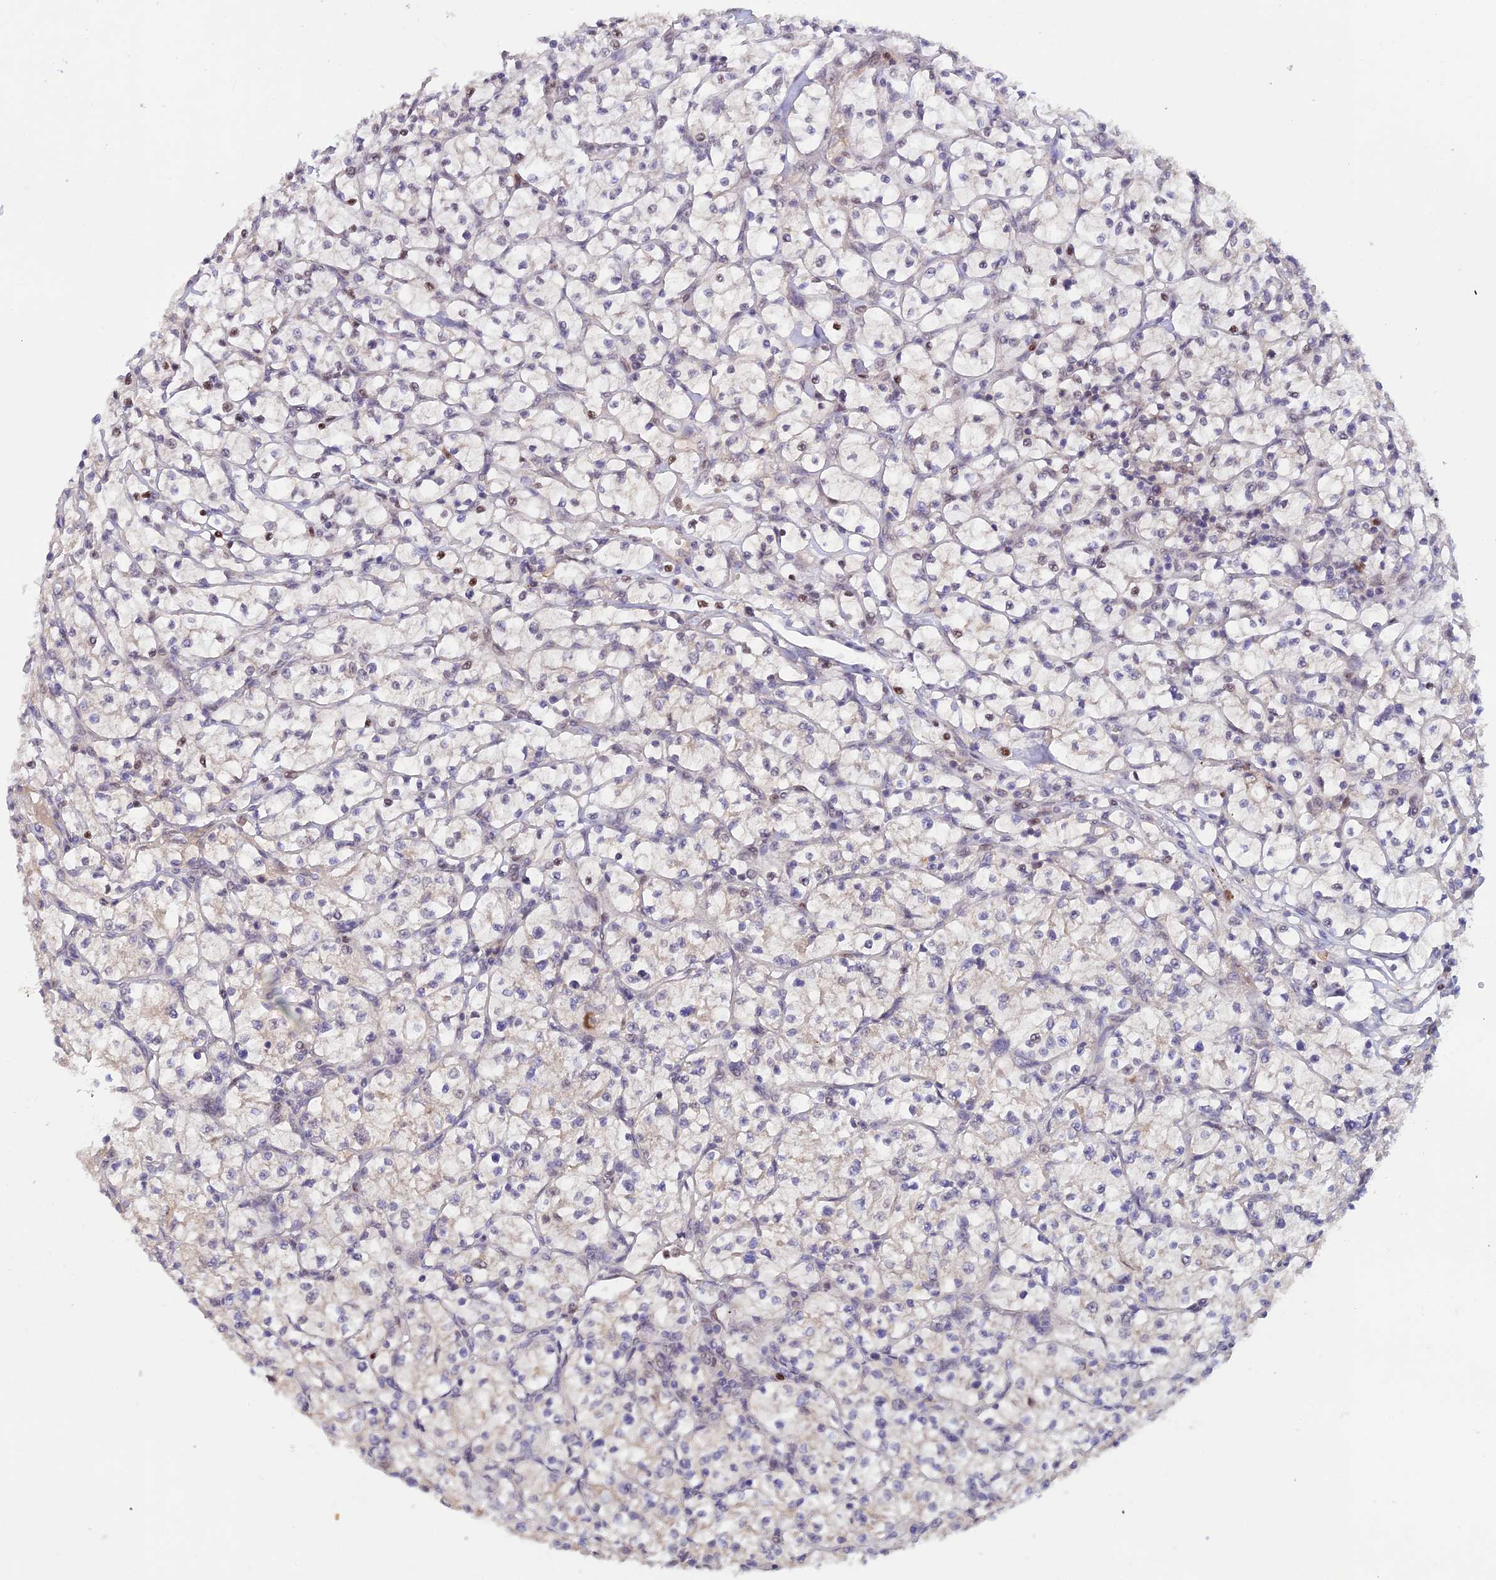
{"staining": {"intensity": "weak", "quantity": "<25%", "location": "nuclear"}, "tissue": "renal cancer", "cell_type": "Tumor cells", "image_type": "cancer", "snomed": [{"axis": "morphology", "description": "Adenocarcinoma, NOS"}, {"axis": "topography", "description": "Kidney"}], "caption": "A histopathology image of renal cancer (adenocarcinoma) stained for a protein shows no brown staining in tumor cells.", "gene": "FASTKD5", "patient": {"sex": "female", "age": 64}}